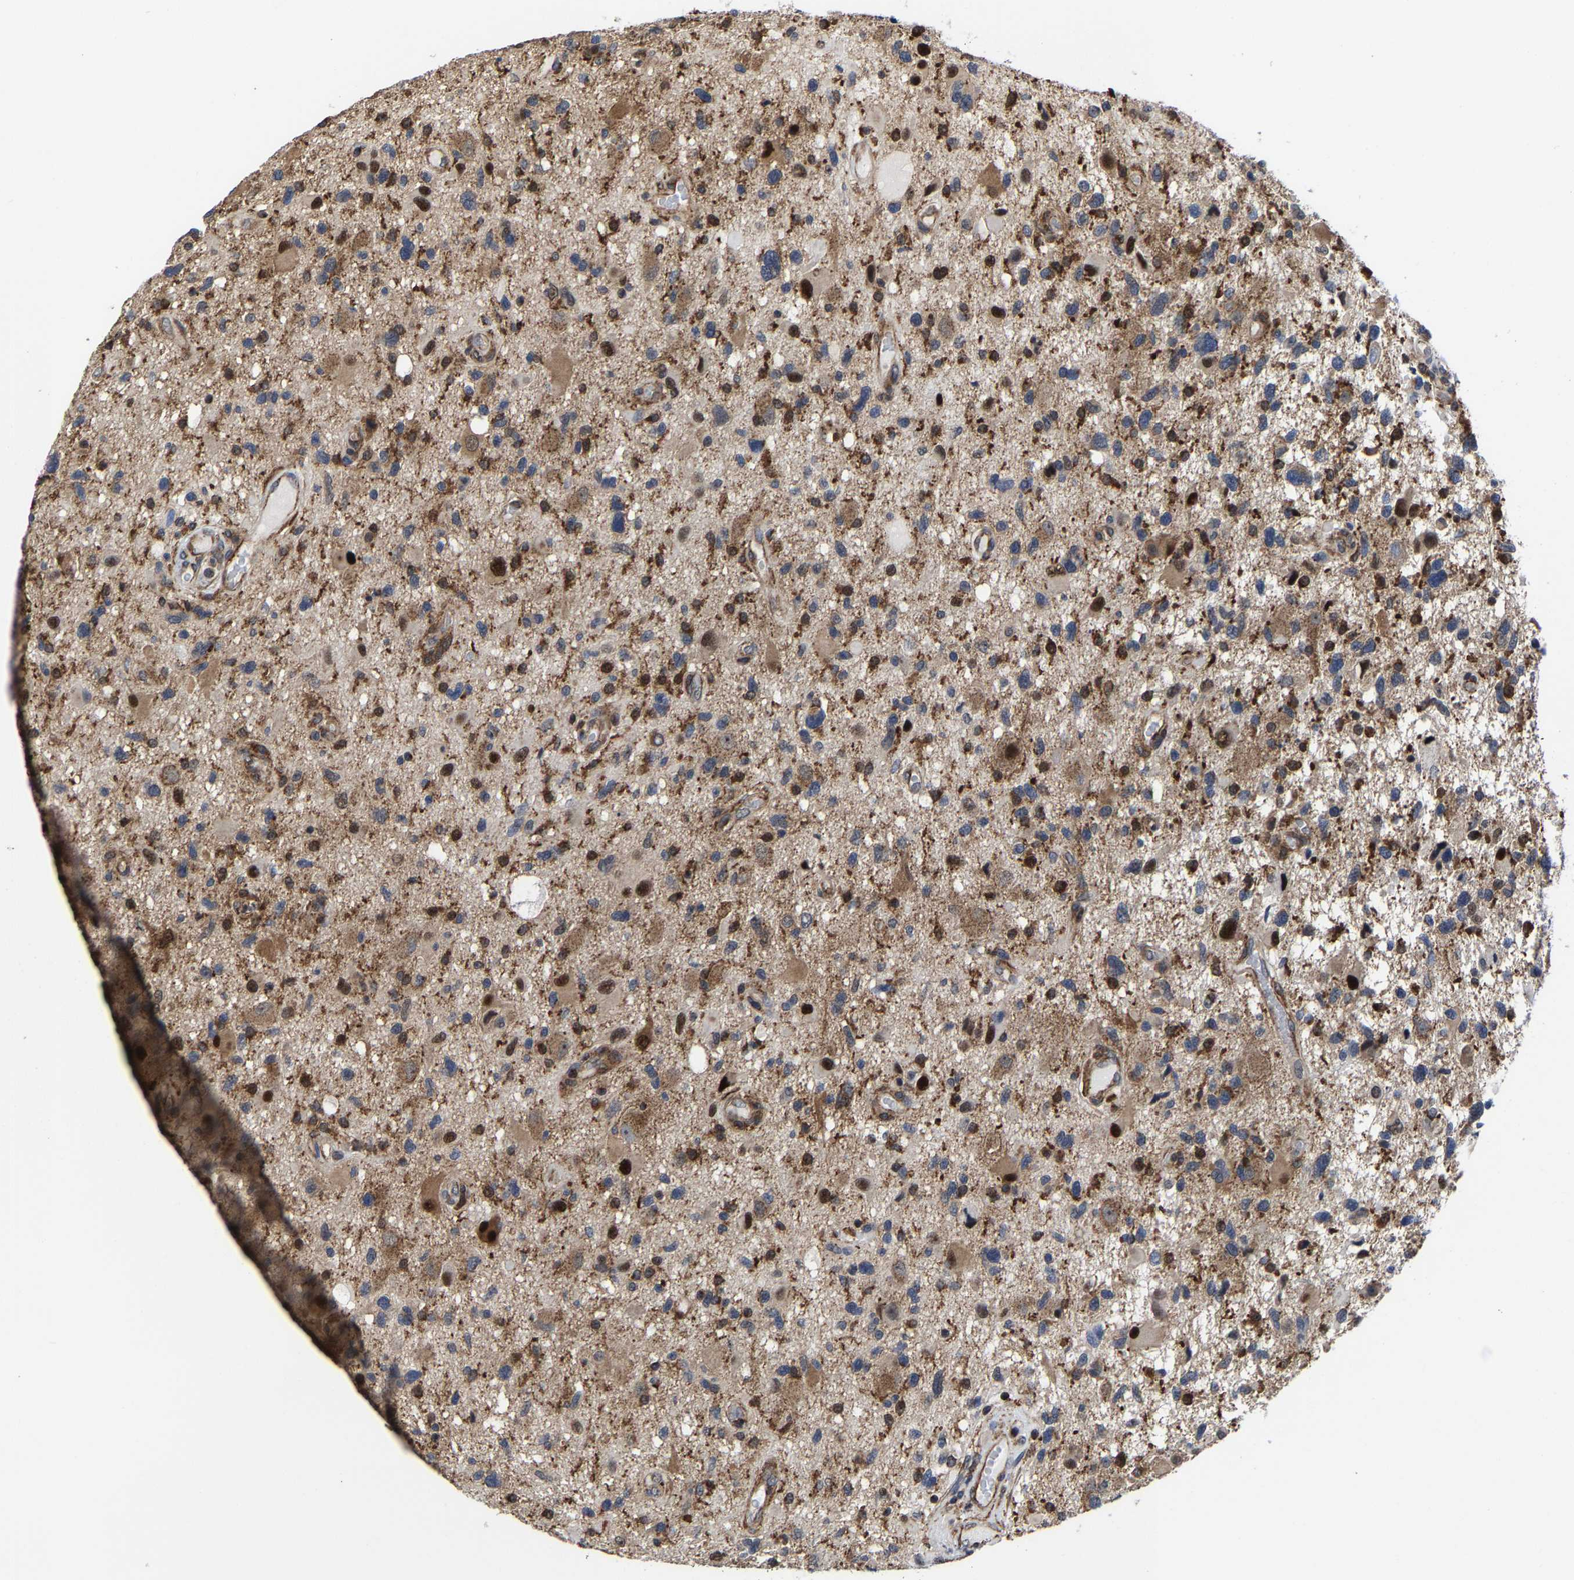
{"staining": {"intensity": "strong", "quantity": "<25%", "location": "cytoplasmic/membranous,nuclear"}, "tissue": "glioma", "cell_type": "Tumor cells", "image_type": "cancer", "snomed": [{"axis": "morphology", "description": "Glioma, malignant, High grade"}, {"axis": "topography", "description": "Brain"}], "caption": "Human glioma stained for a protein (brown) displays strong cytoplasmic/membranous and nuclear positive positivity in approximately <25% of tumor cells.", "gene": "PFKFB3", "patient": {"sex": "male", "age": 33}}